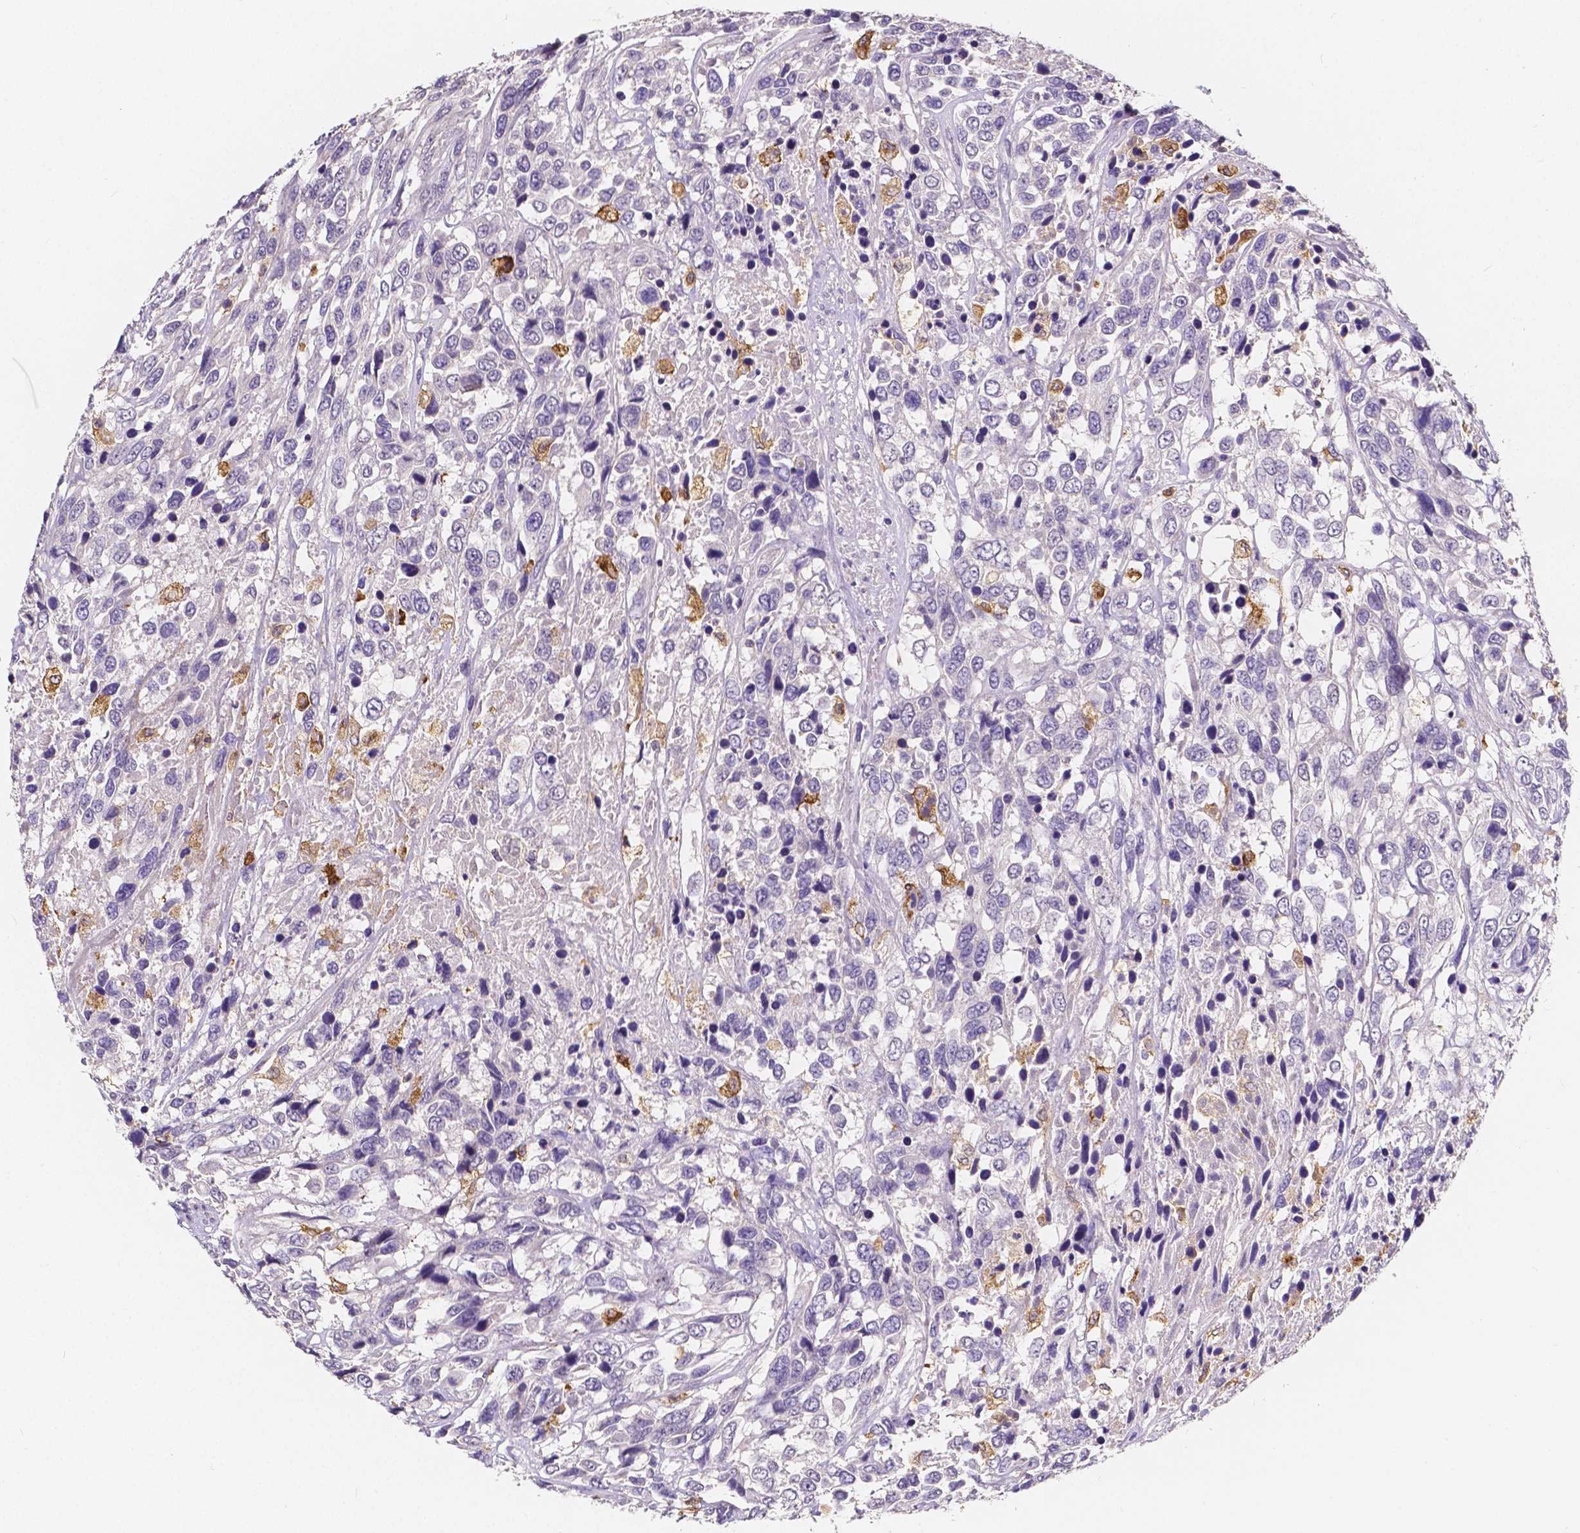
{"staining": {"intensity": "negative", "quantity": "none", "location": "none"}, "tissue": "urothelial cancer", "cell_type": "Tumor cells", "image_type": "cancer", "snomed": [{"axis": "morphology", "description": "Urothelial carcinoma, High grade"}, {"axis": "topography", "description": "Urinary bladder"}], "caption": "Image shows no significant protein staining in tumor cells of urothelial cancer.", "gene": "ACP5", "patient": {"sex": "female", "age": 70}}